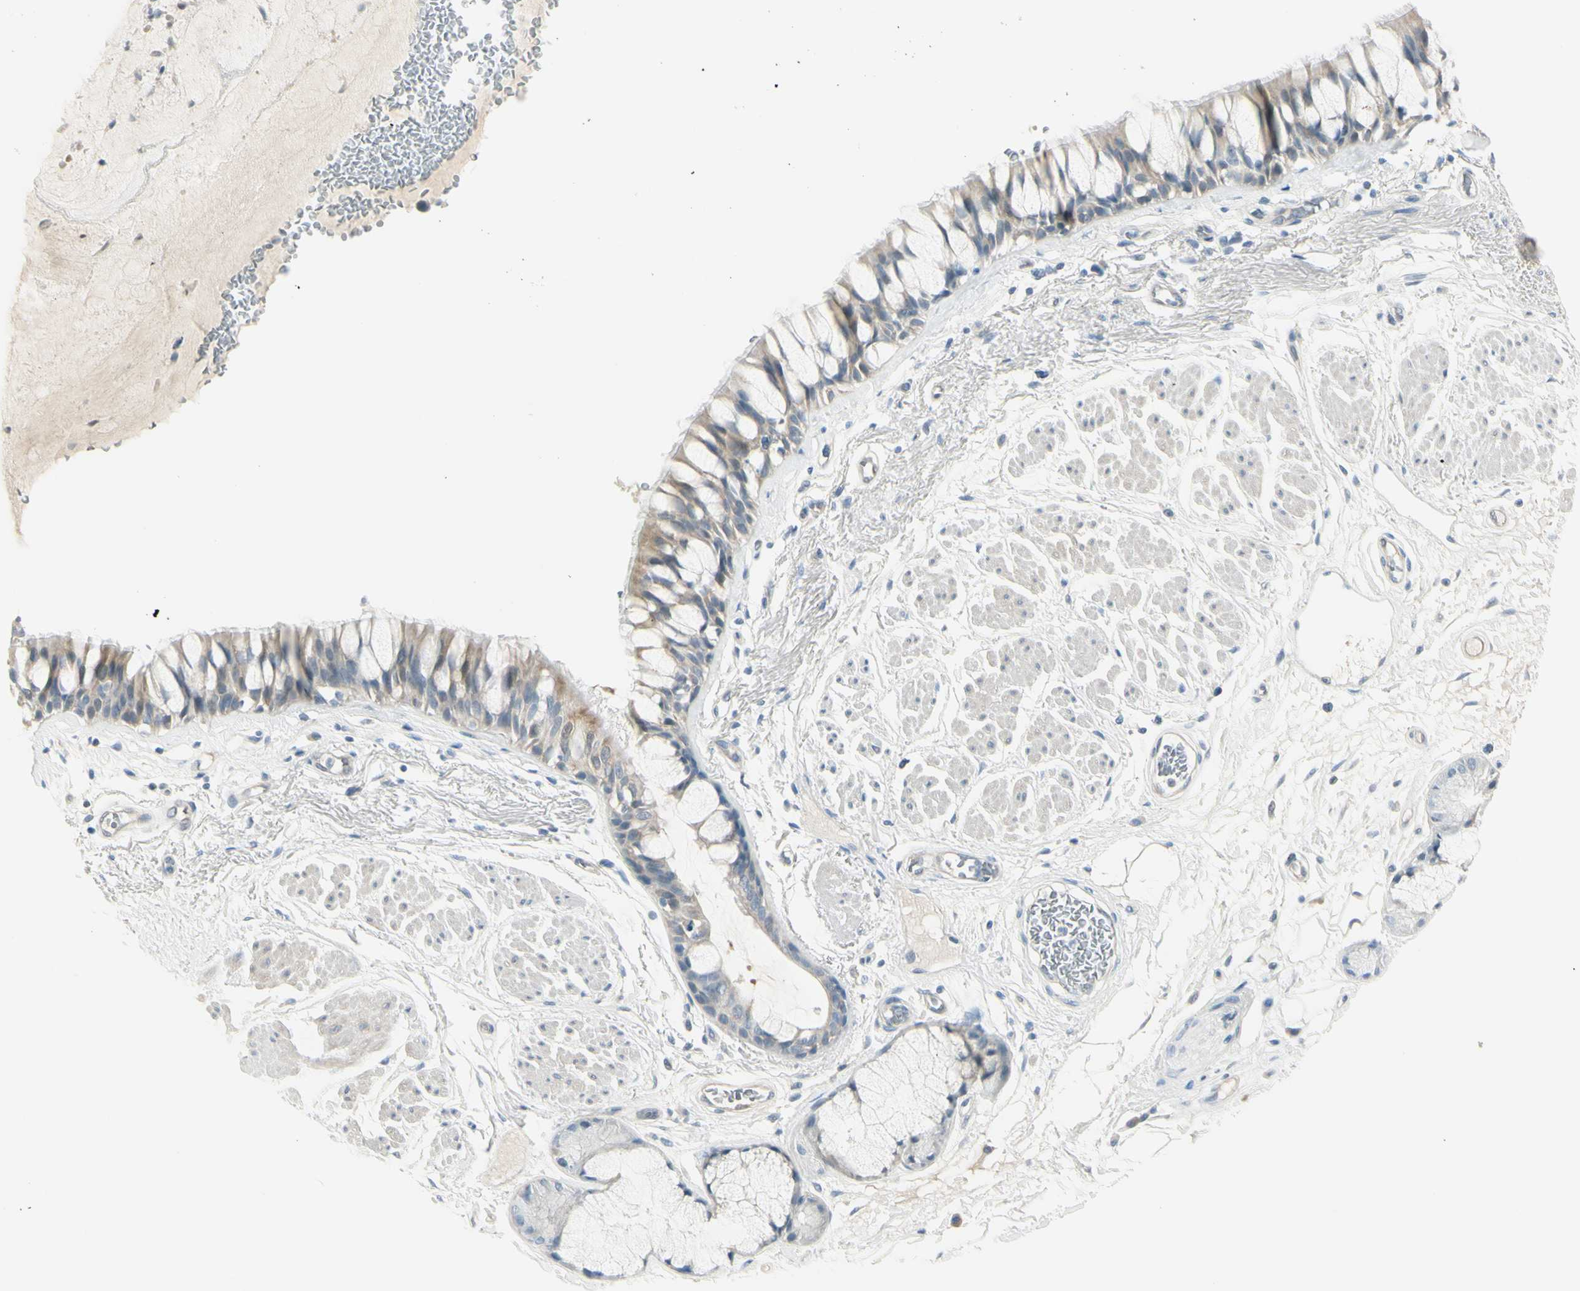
{"staining": {"intensity": "weak", "quantity": ">75%", "location": "cytoplasmic/membranous"}, "tissue": "bronchus", "cell_type": "Respiratory epithelial cells", "image_type": "normal", "snomed": [{"axis": "morphology", "description": "Normal tissue, NOS"}, {"axis": "topography", "description": "Bronchus"}], "caption": "Bronchus was stained to show a protein in brown. There is low levels of weak cytoplasmic/membranous expression in approximately >75% of respiratory epithelial cells. The protein is shown in brown color, while the nuclei are stained blue.", "gene": "ASB9", "patient": {"sex": "male", "age": 66}}